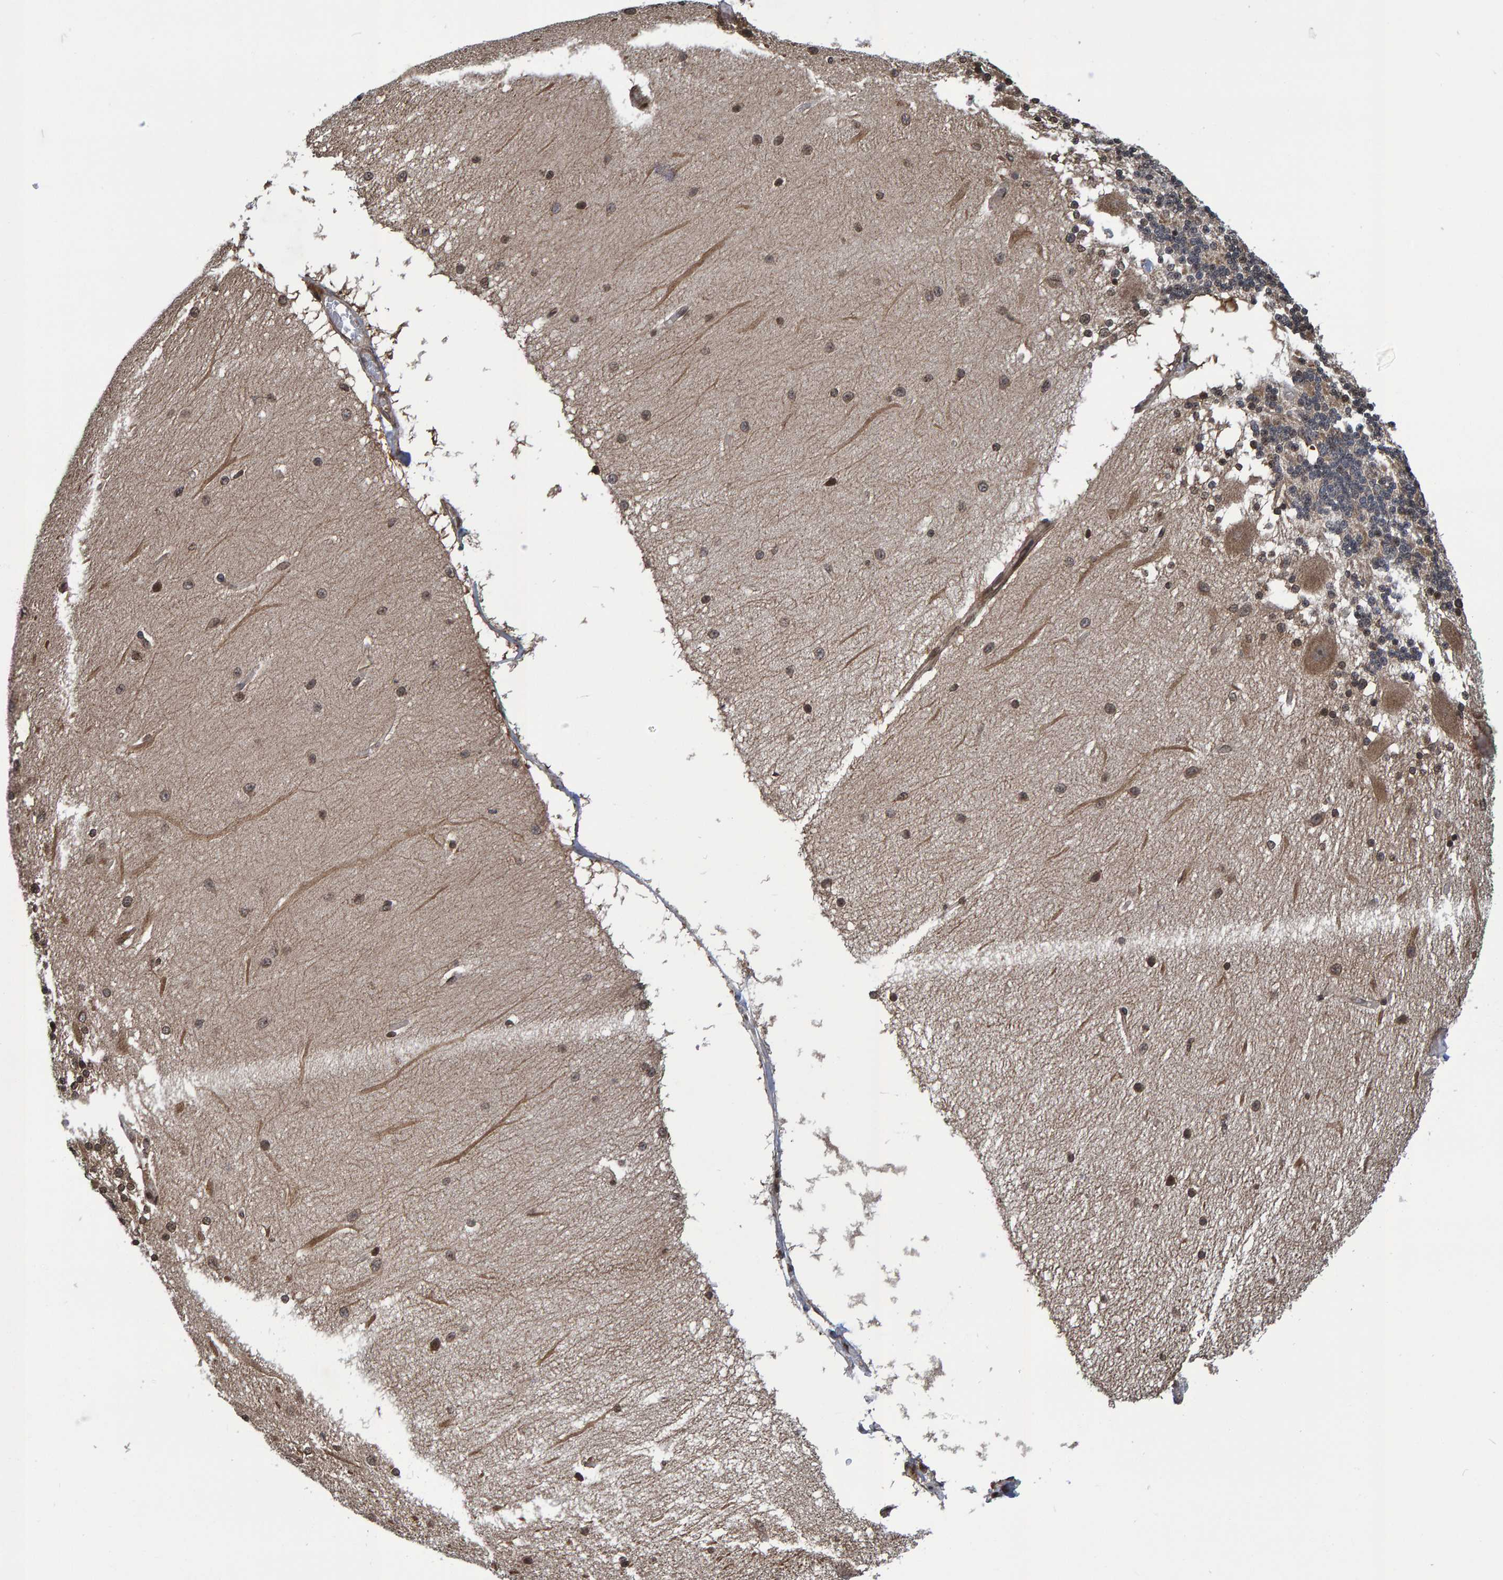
{"staining": {"intensity": "moderate", "quantity": ">75%", "location": "cytoplasmic/membranous,nuclear"}, "tissue": "cerebellum", "cell_type": "Cells in granular layer", "image_type": "normal", "snomed": [{"axis": "morphology", "description": "Normal tissue, NOS"}, {"axis": "topography", "description": "Cerebellum"}], "caption": "Normal cerebellum was stained to show a protein in brown. There is medium levels of moderate cytoplasmic/membranous,nuclear positivity in about >75% of cells in granular layer.", "gene": "GAB2", "patient": {"sex": "female", "age": 54}}